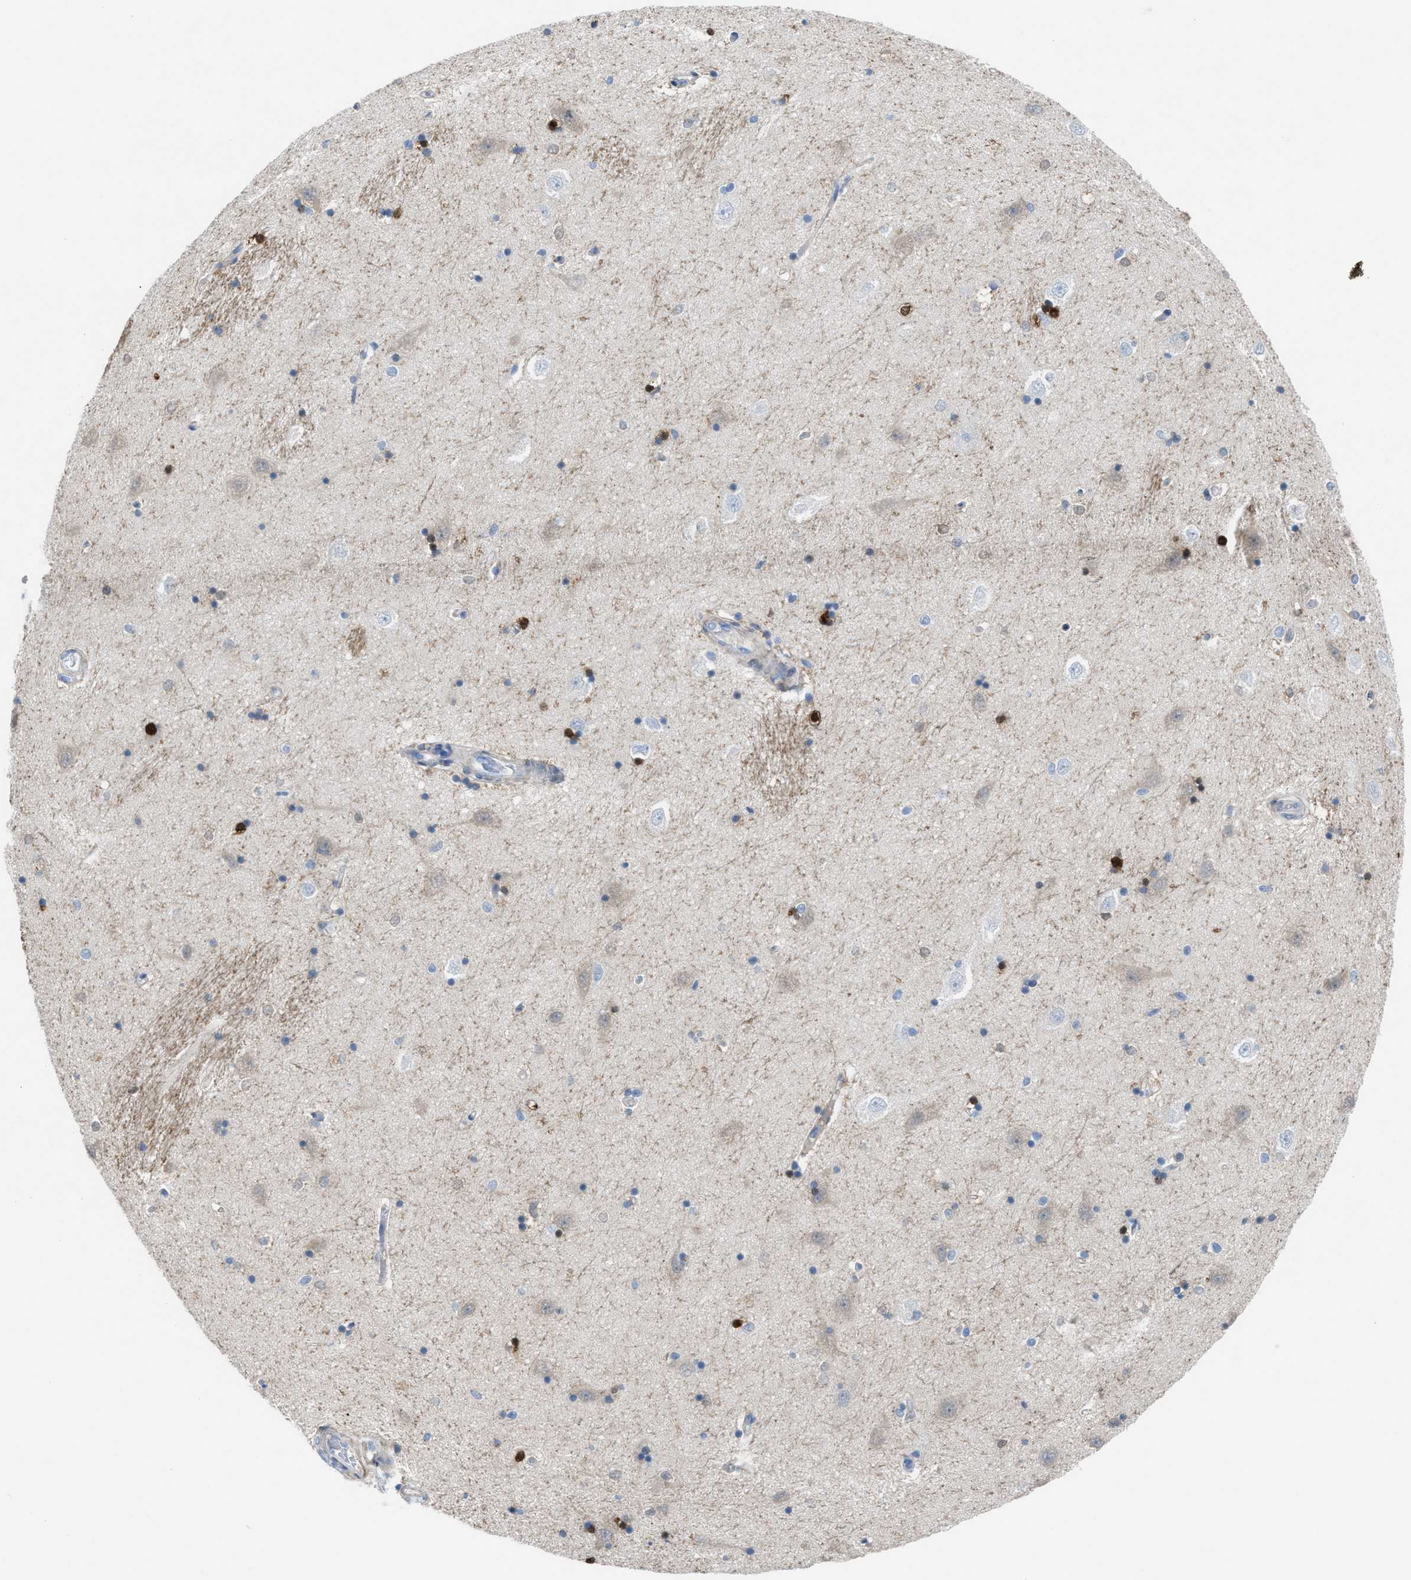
{"staining": {"intensity": "strong", "quantity": "<25%", "location": "cytoplasmic/membranous,nuclear"}, "tissue": "hippocampus", "cell_type": "Glial cells", "image_type": "normal", "snomed": [{"axis": "morphology", "description": "Normal tissue, NOS"}, {"axis": "topography", "description": "Hippocampus"}], "caption": "A brown stain labels strong cytoplasmic/membranous,nuclear positivity of a protein in glial cells of benign hippocampus. Using DAB (3,3'-diaminobenzidine) (brown) and hematoxylin (blue) stains, captured at high magnification using brightfield microscopy.", "gene": "ASPA", "patient": {"sex": "male", "age": 45}}